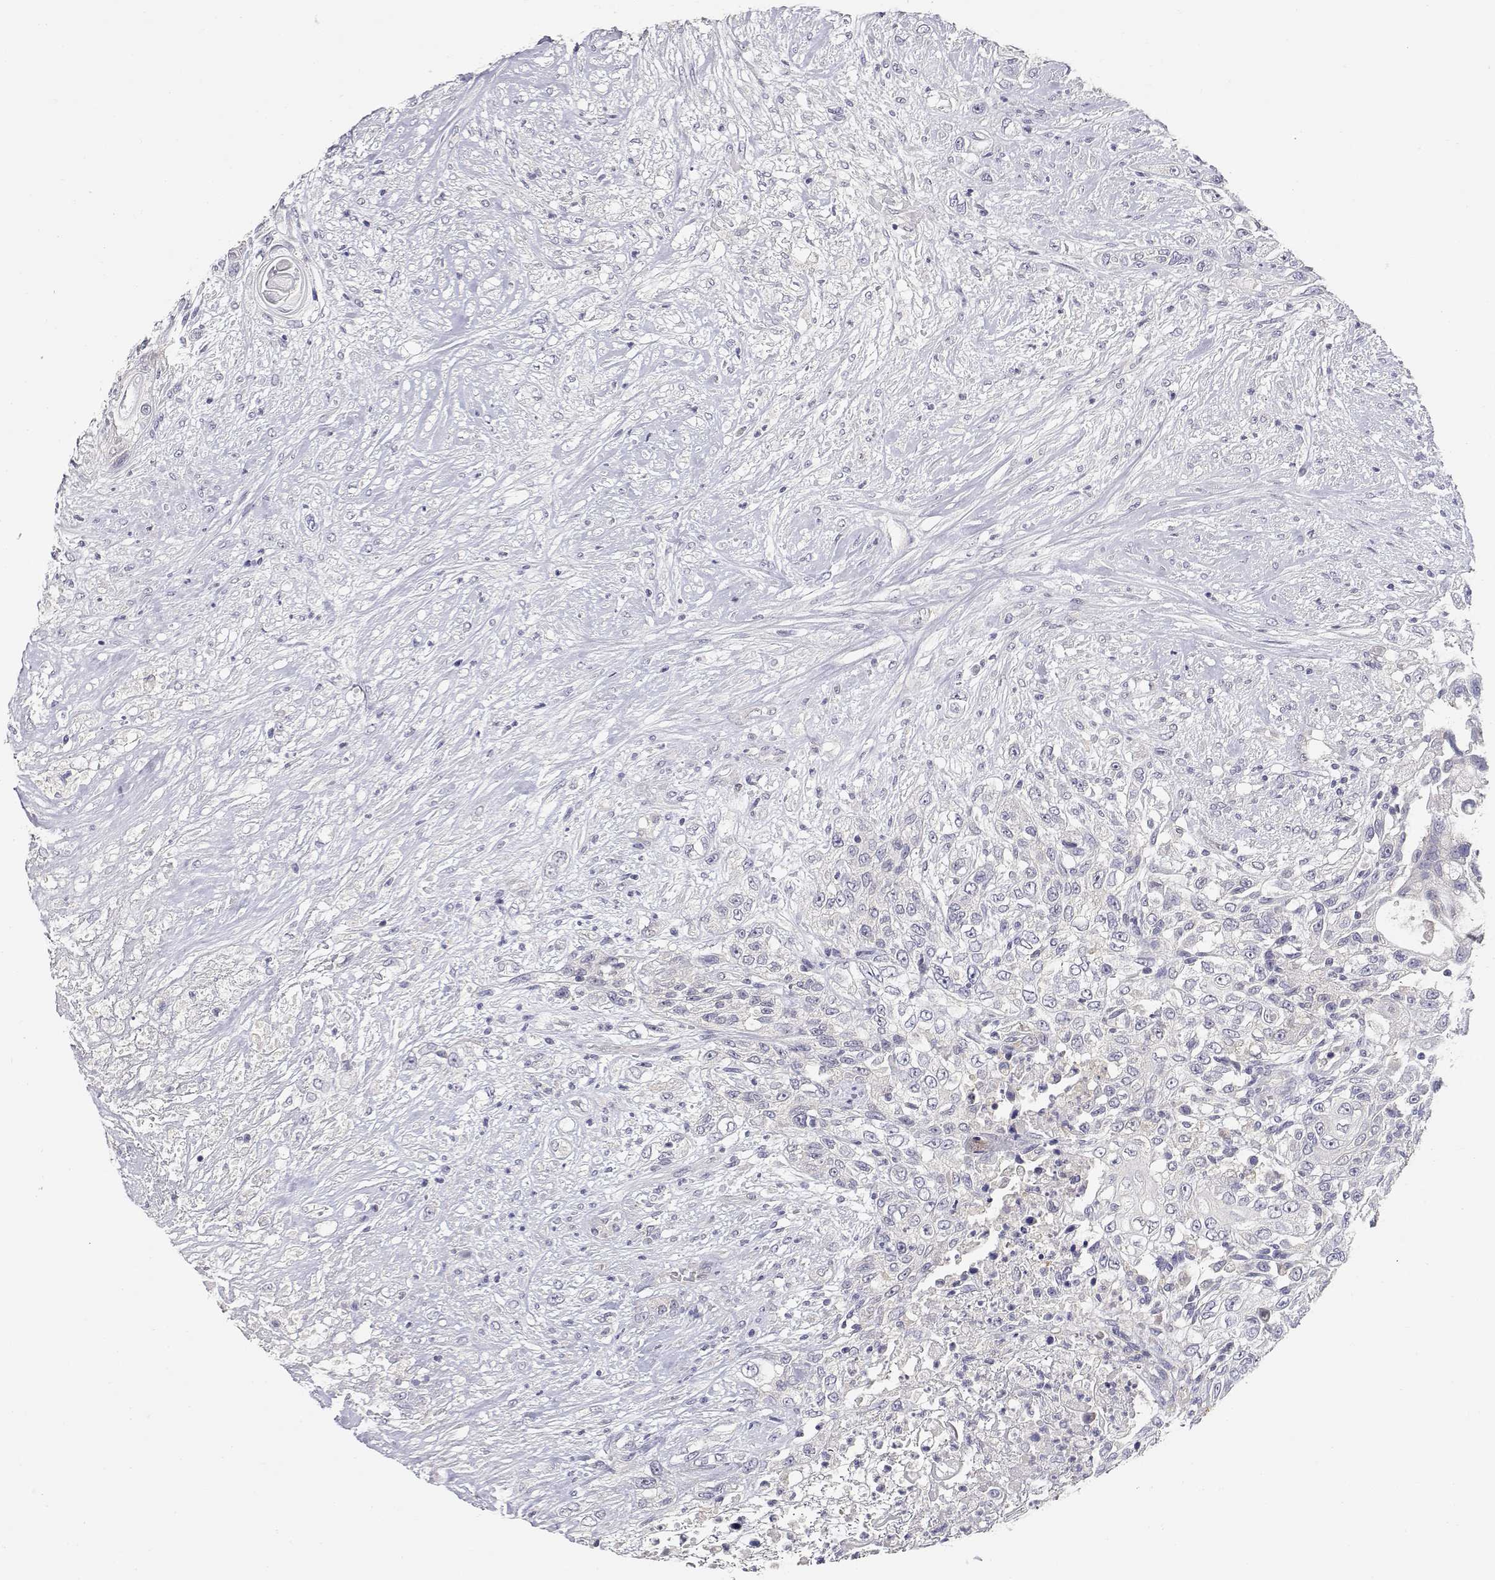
{"staining": {"intensity": "negative", "quantity": "none", "location": "none"}, "tissue": "urothelial cancer", "cell_type": "Tumor cells", "image_type": "cancer", "snomed": [{"axis": "morphology", "description": "Urothelial carcinoma, High grade"}, {"axis": "topography", "description": "Urinary bladder"}], "caption": "DAB (3,3'-diaminobenzidine) immunohistochemical staining of urothelial cancer displays no significant expression in tumor cells.", "gene": "ADA", "patient": {"sex": "female", "age": 56}}